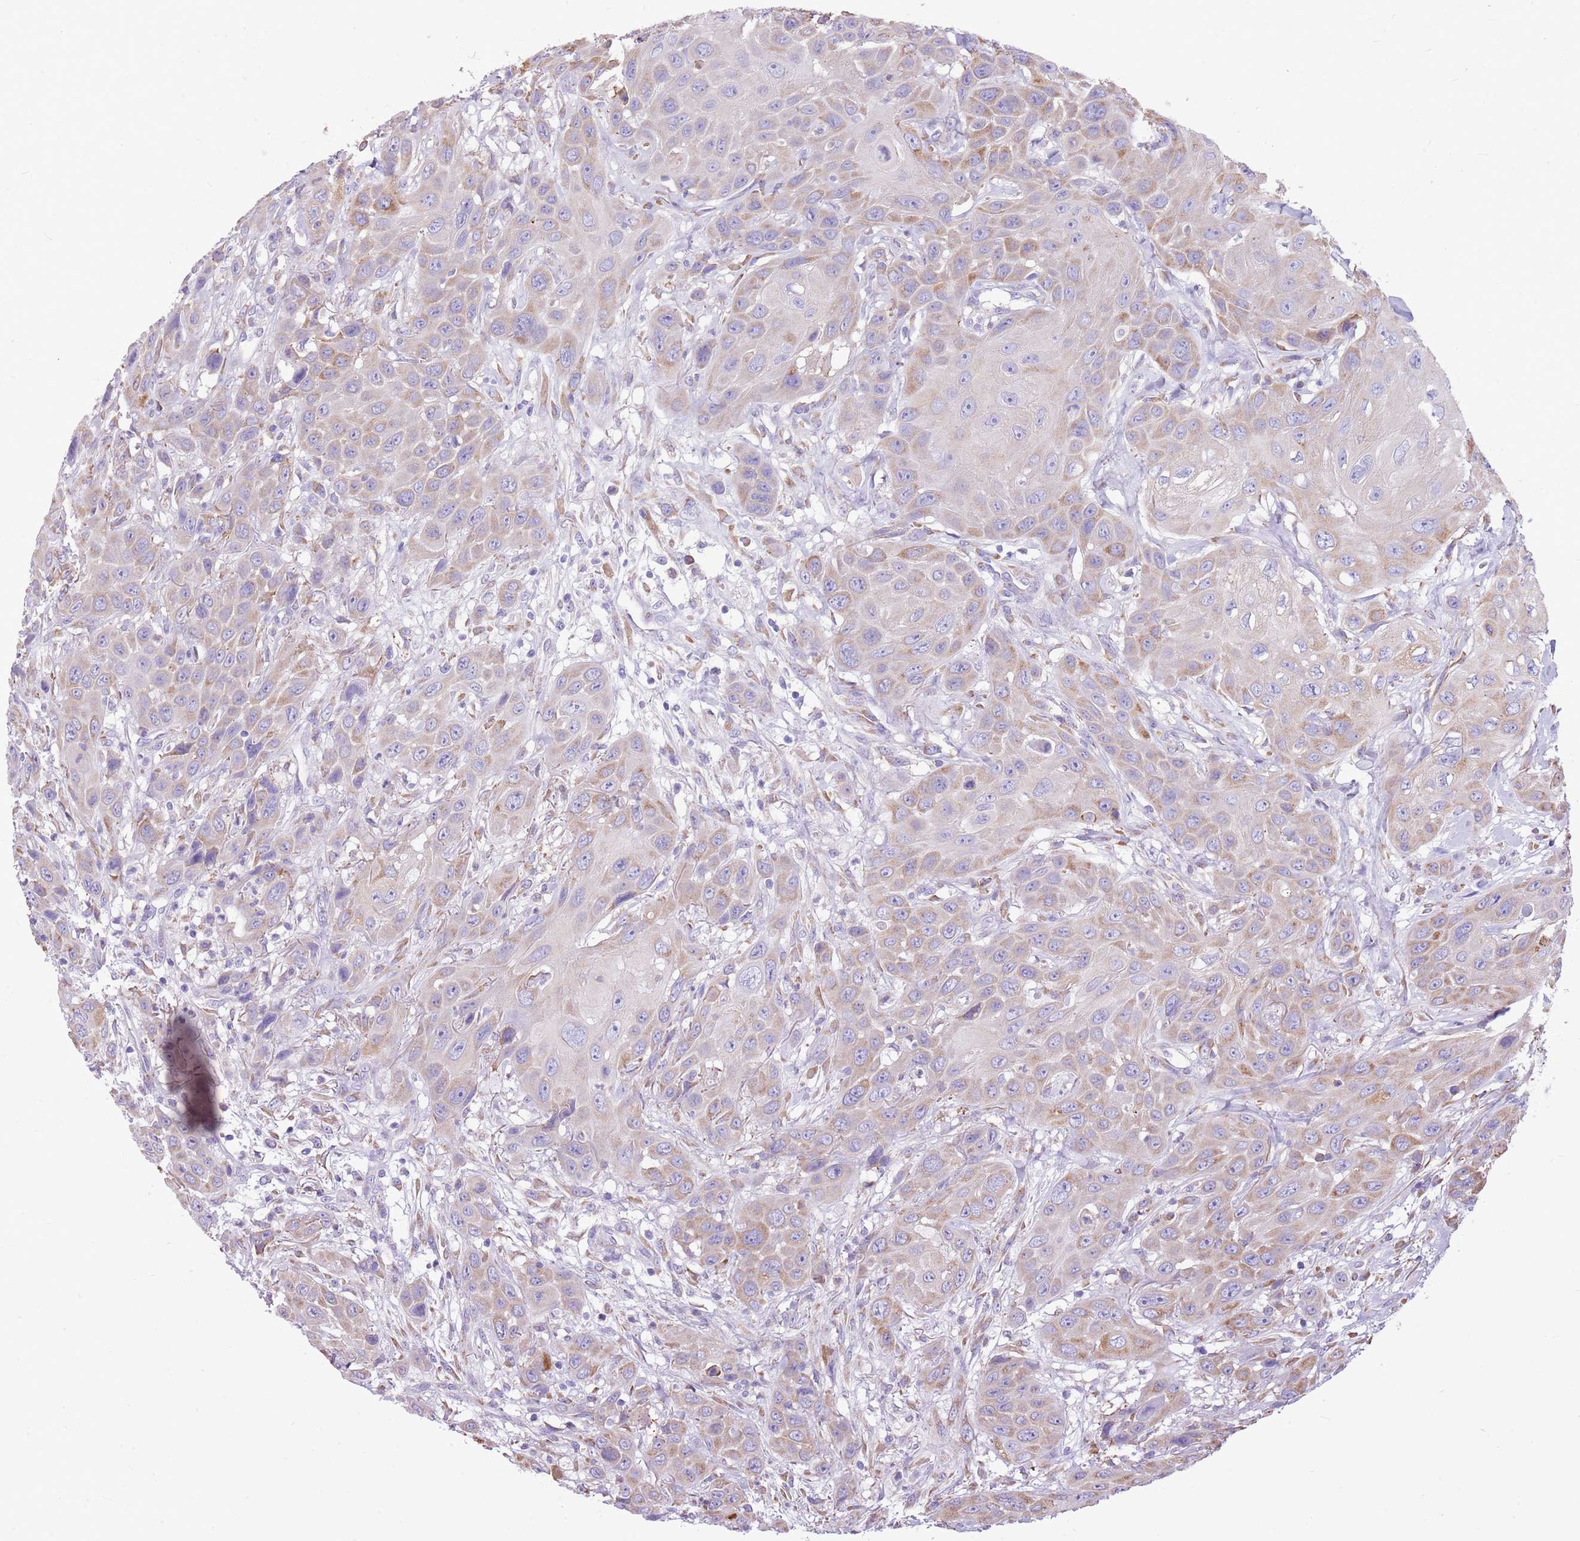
{"staining": {"intensity": "weak", "quantity": "<25%", "location": "cytoplasmic/membranous"}, "tissue": "head and neck cancer", "cell_type": "Tumor cells", "image_type": "cancer", "snomed": [{"axis": "morphology", "description": "Squamous cell carcinoma, NOS"}, {"axis": "topography", "description": "Head-Neck"}], "caption": "The photomicrograph demonstrates no significant staining in tumor cells of head and neck cancer.", "gene": "KCTD19", "patient": {"sex": "male", "age": 81}}